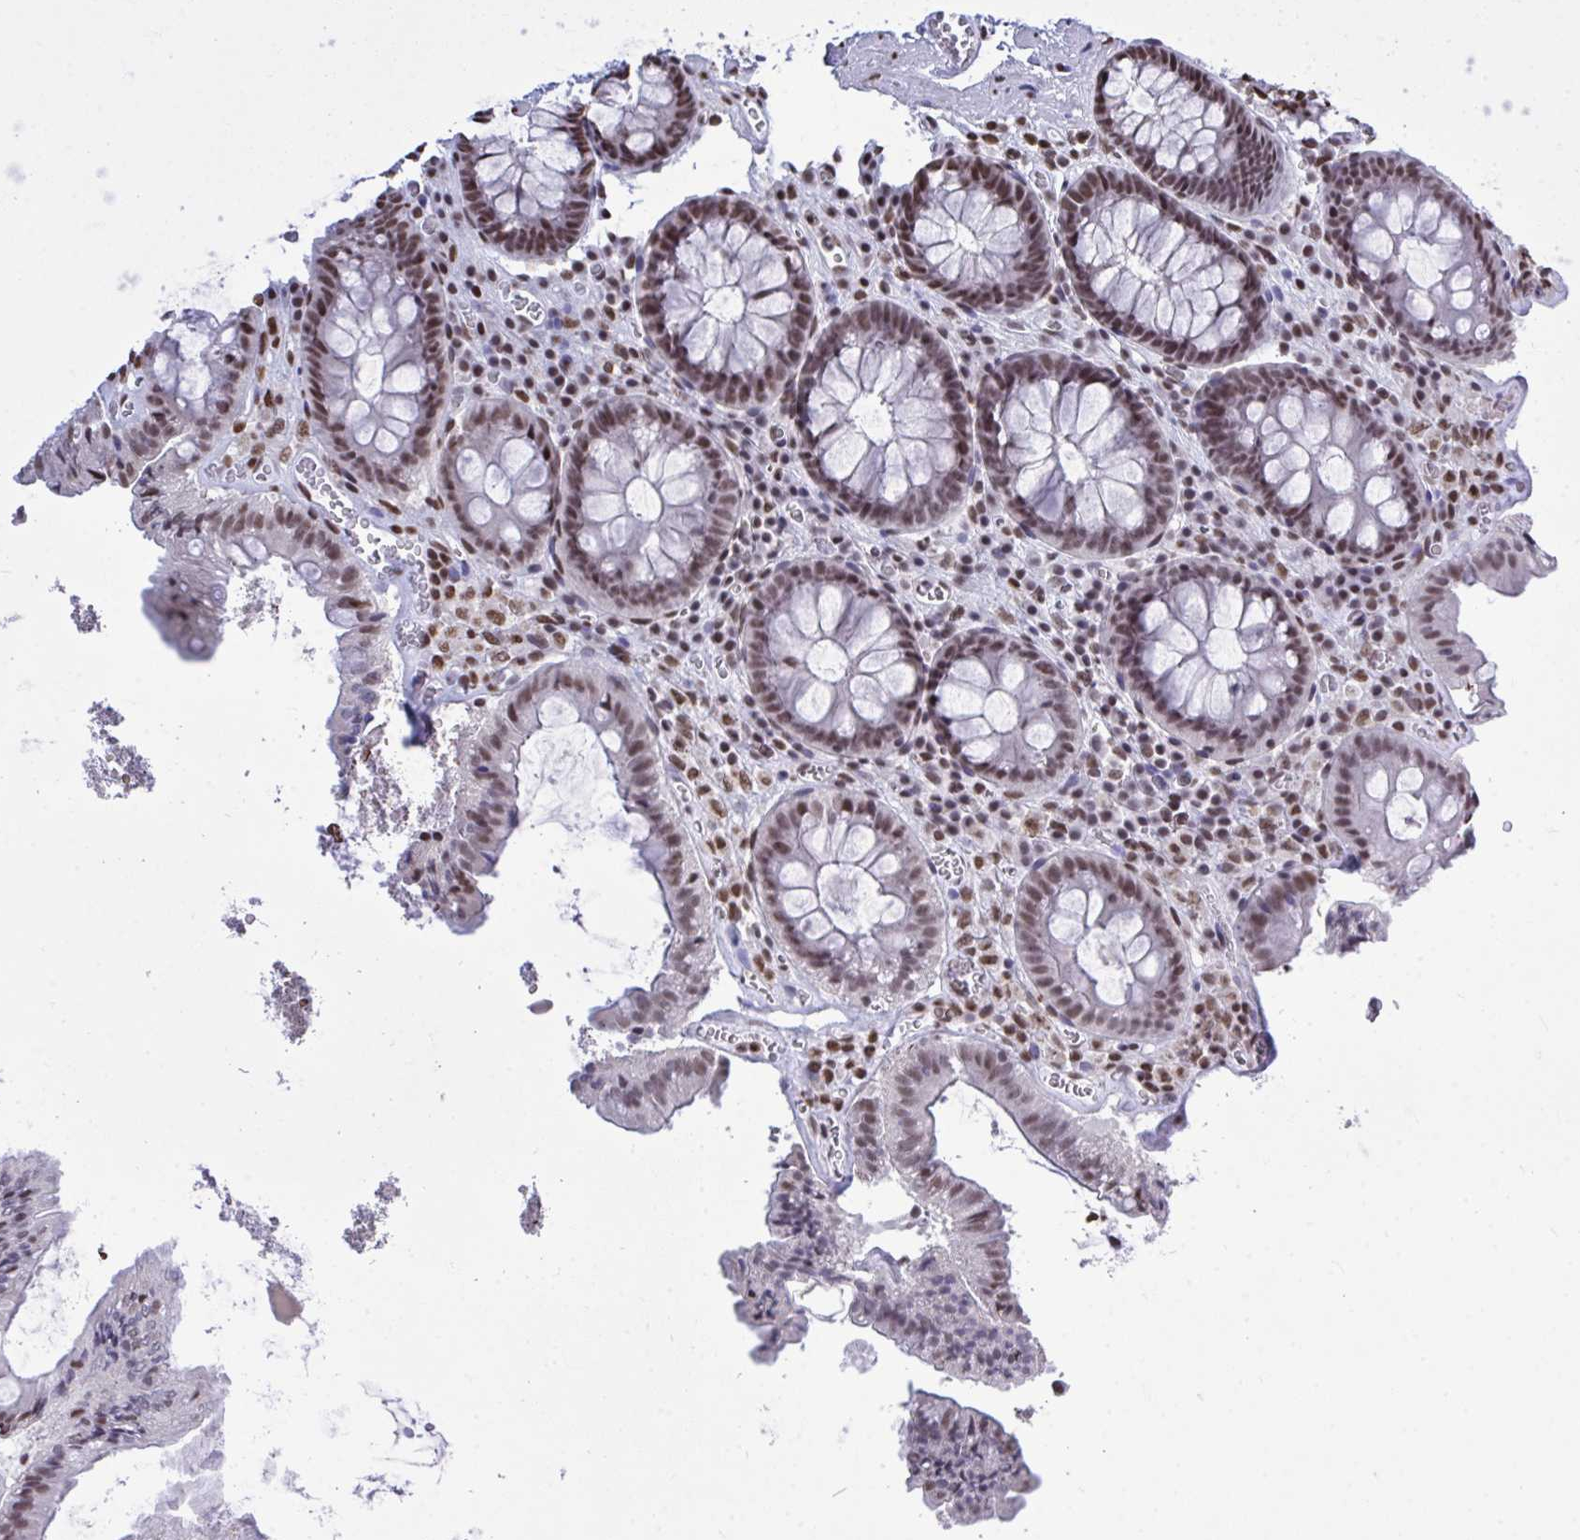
{"staining": {"intensity": "moderate", "quantity": ">75%", "location": "nuclear"}, "tissue": "colon", "cell_type": "Endothelial cells", "image_type": "normal", "snomed": [{"axis": "morphology", "description": "Normal tissue, NOS"}, {"axis": "topography", "description": "Colon"}, {"axis": "topography", "description": "Peripheral nerve tissue"}], "caption": "The image reveals staining of unremarkable colon, revealing moderate nuclear protein expression (brown color) within endothelial cells. (DAB IHC, brown staining for protein, blue staining for nuclei).", "gene": "HNRNPDL", "patient": {"sex": "male", "age": 84}}